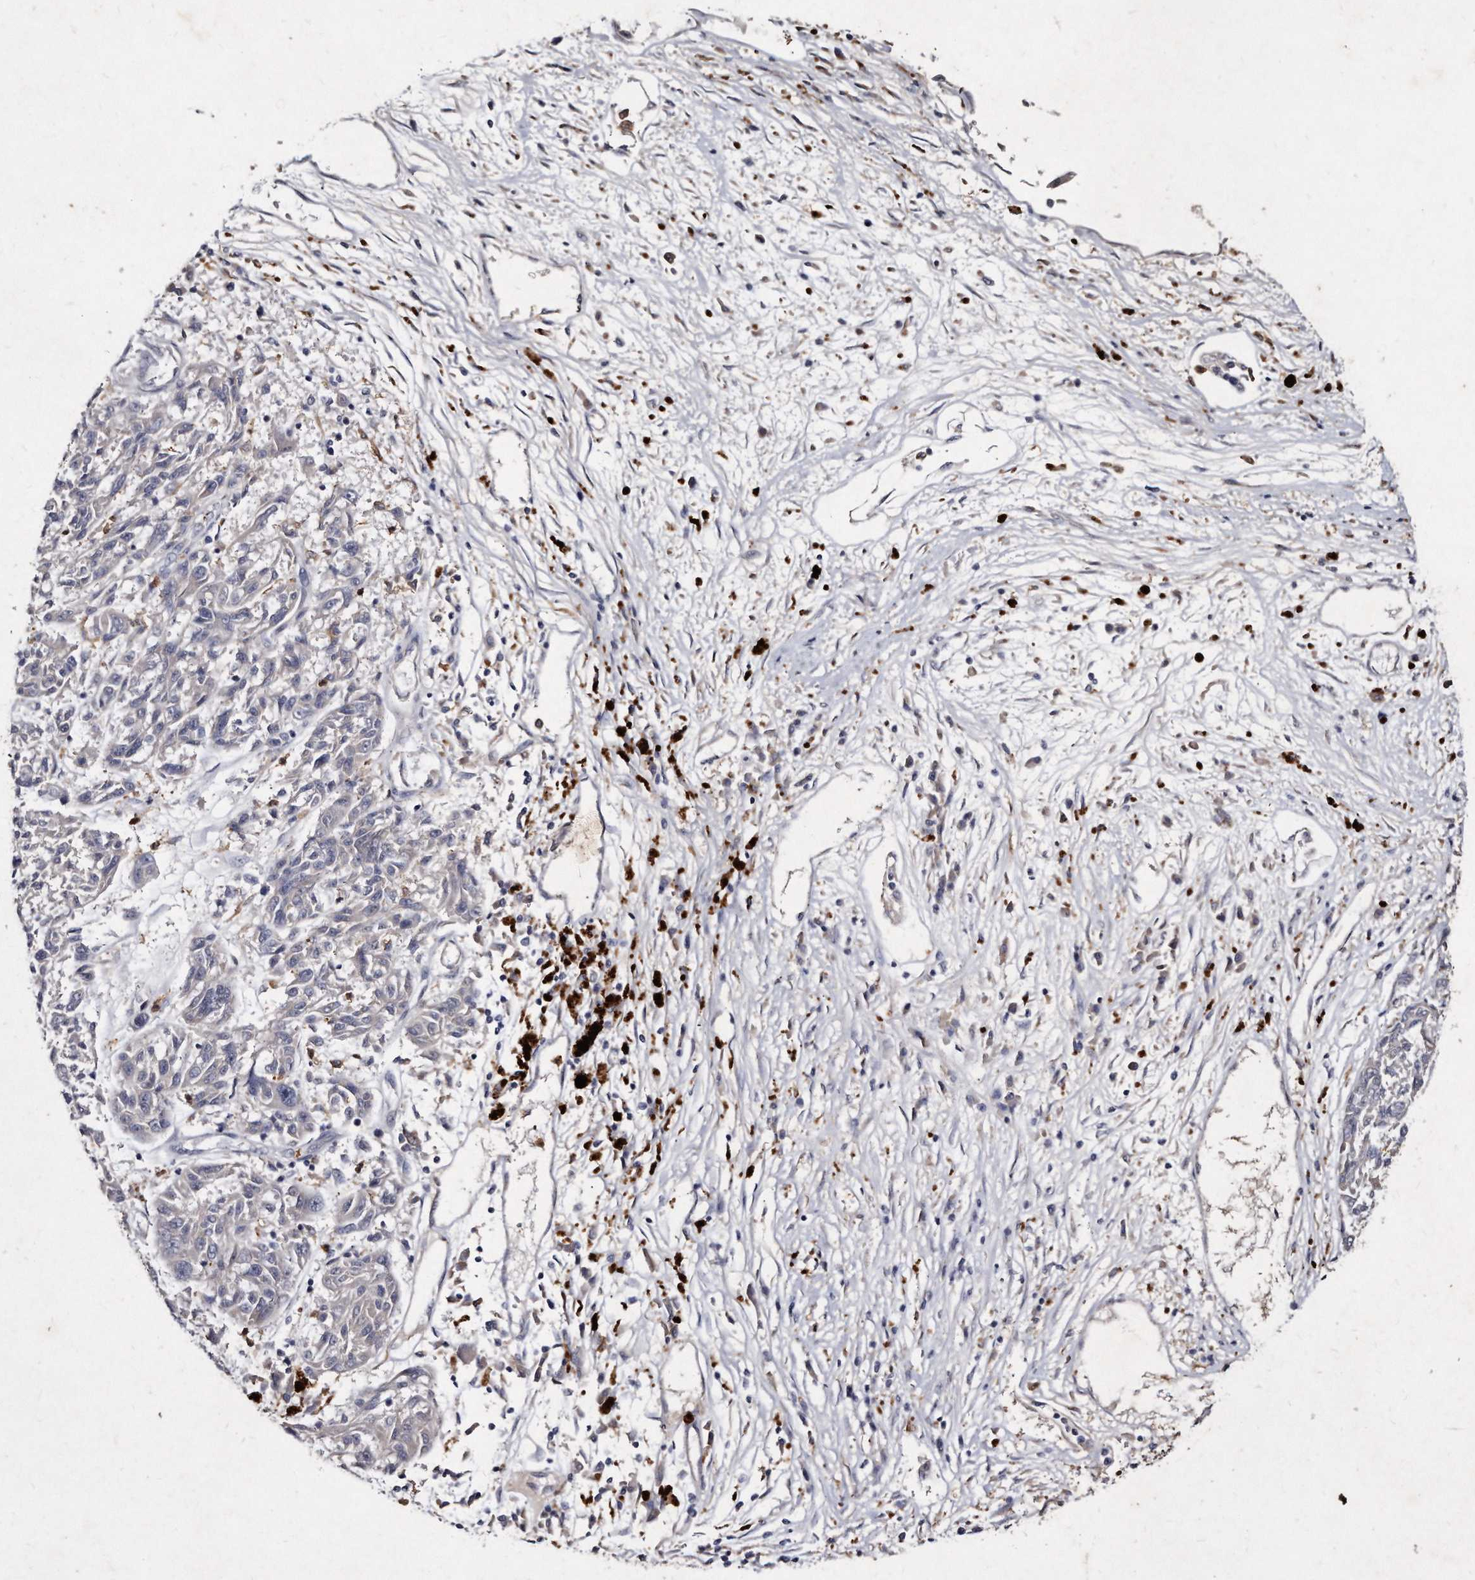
{"staining": {"intensity": "negative", "quantity": "none", "location": "none"}, "tissue": "melanoma", "cell_type": "Tumor cells", "image_type": "cancer", "snomed": [{"axis": "morphology", "description": "Malignant melanoma, NOS"}, {"axis": "topography", "description": "Skin"}], "caption": "The IHC image has no significant positivity in tumor cells of melanoma tissue.", "gene": "KLHDC3", "patient": {"sex": "male", "age": 53}}